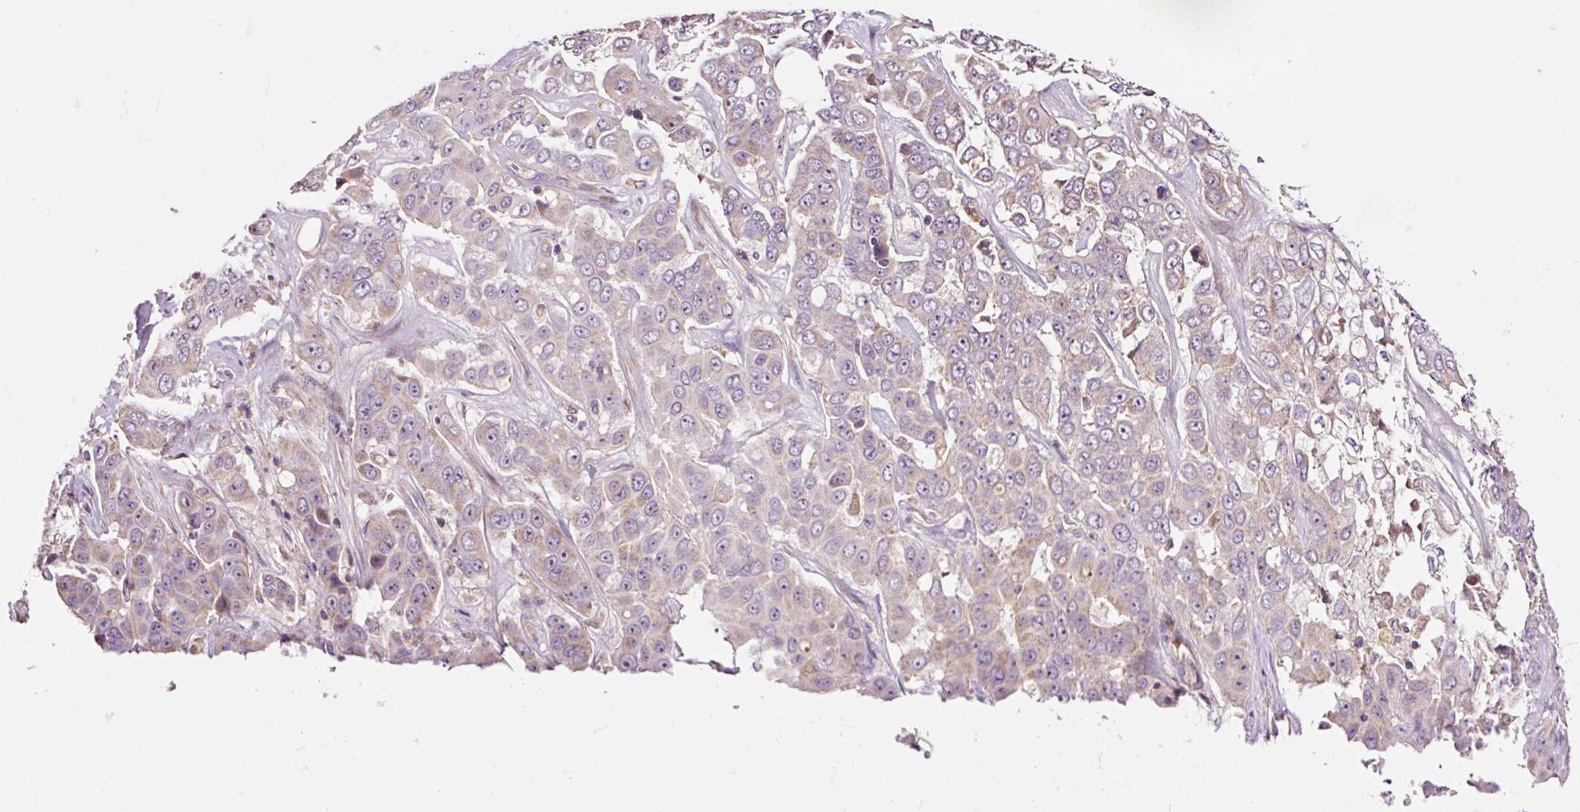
{"staining": {"intensity": "weak", "quantity": "25%-75%", "location": "cytoplasmic/membranous"}, "tissue": "liver cancer", "cell_type": "Tumor cells", "image_type": "cancer", "snomed": [{"axis": "morphology", "description": "Cholangiocarcinoma"}, {"axis": "topography", "description": "Liver"}], "caption": "A high-resolution photomicrograph shows immunohistochemistry staining of liver cancer, which shows weak cytoplasmic/membranous expression in about 25%-75% of tumor cells. Nuclei are stained in blue.", "gene": "BOLA3", "patient": {"sex": "female", "age": 52}}